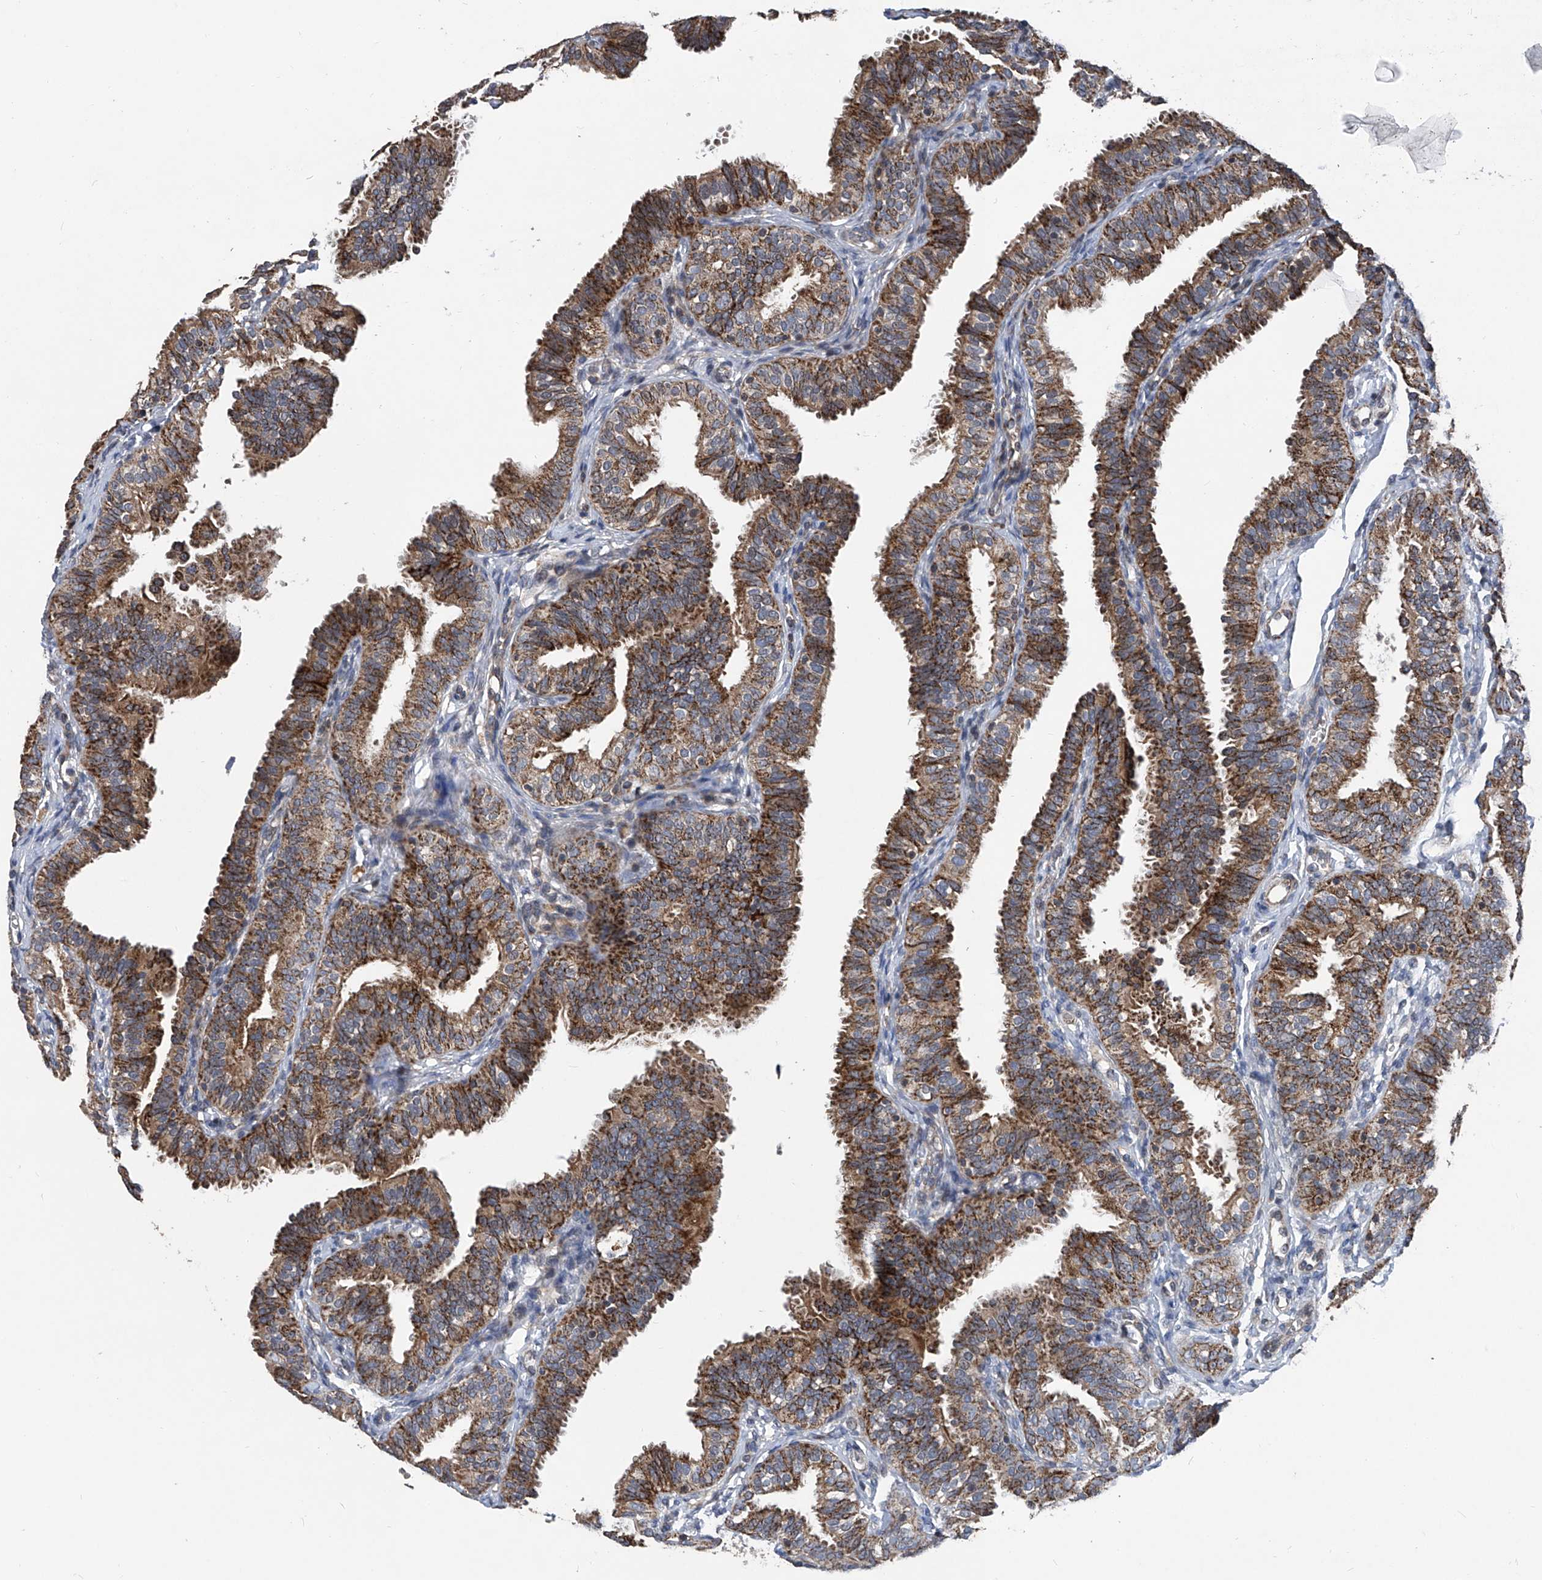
{"staining": {"intensity": "moderate", "quantity": ">75%", "location": "cytoplasmic/membranous"}, "tissue": "fallopian tube", "cell_type": "Glandular cells", "image_type": "normal", "snomed": [{"axis": "morphology", "description": "Normal tissue, NOS"}, {"axis": "topography", "description": "Fallopian tube"}], "caption": "Protein staining exhibits moderate cytoplasmic/membranous positivity in approximately >75% of glandular cells in normal fallopian tube. The protein of interest is shown in brown color, while the nuclei are stained blue.", "gene": "BCKDHB", "patient": {"sex": "female", "age": 35}}